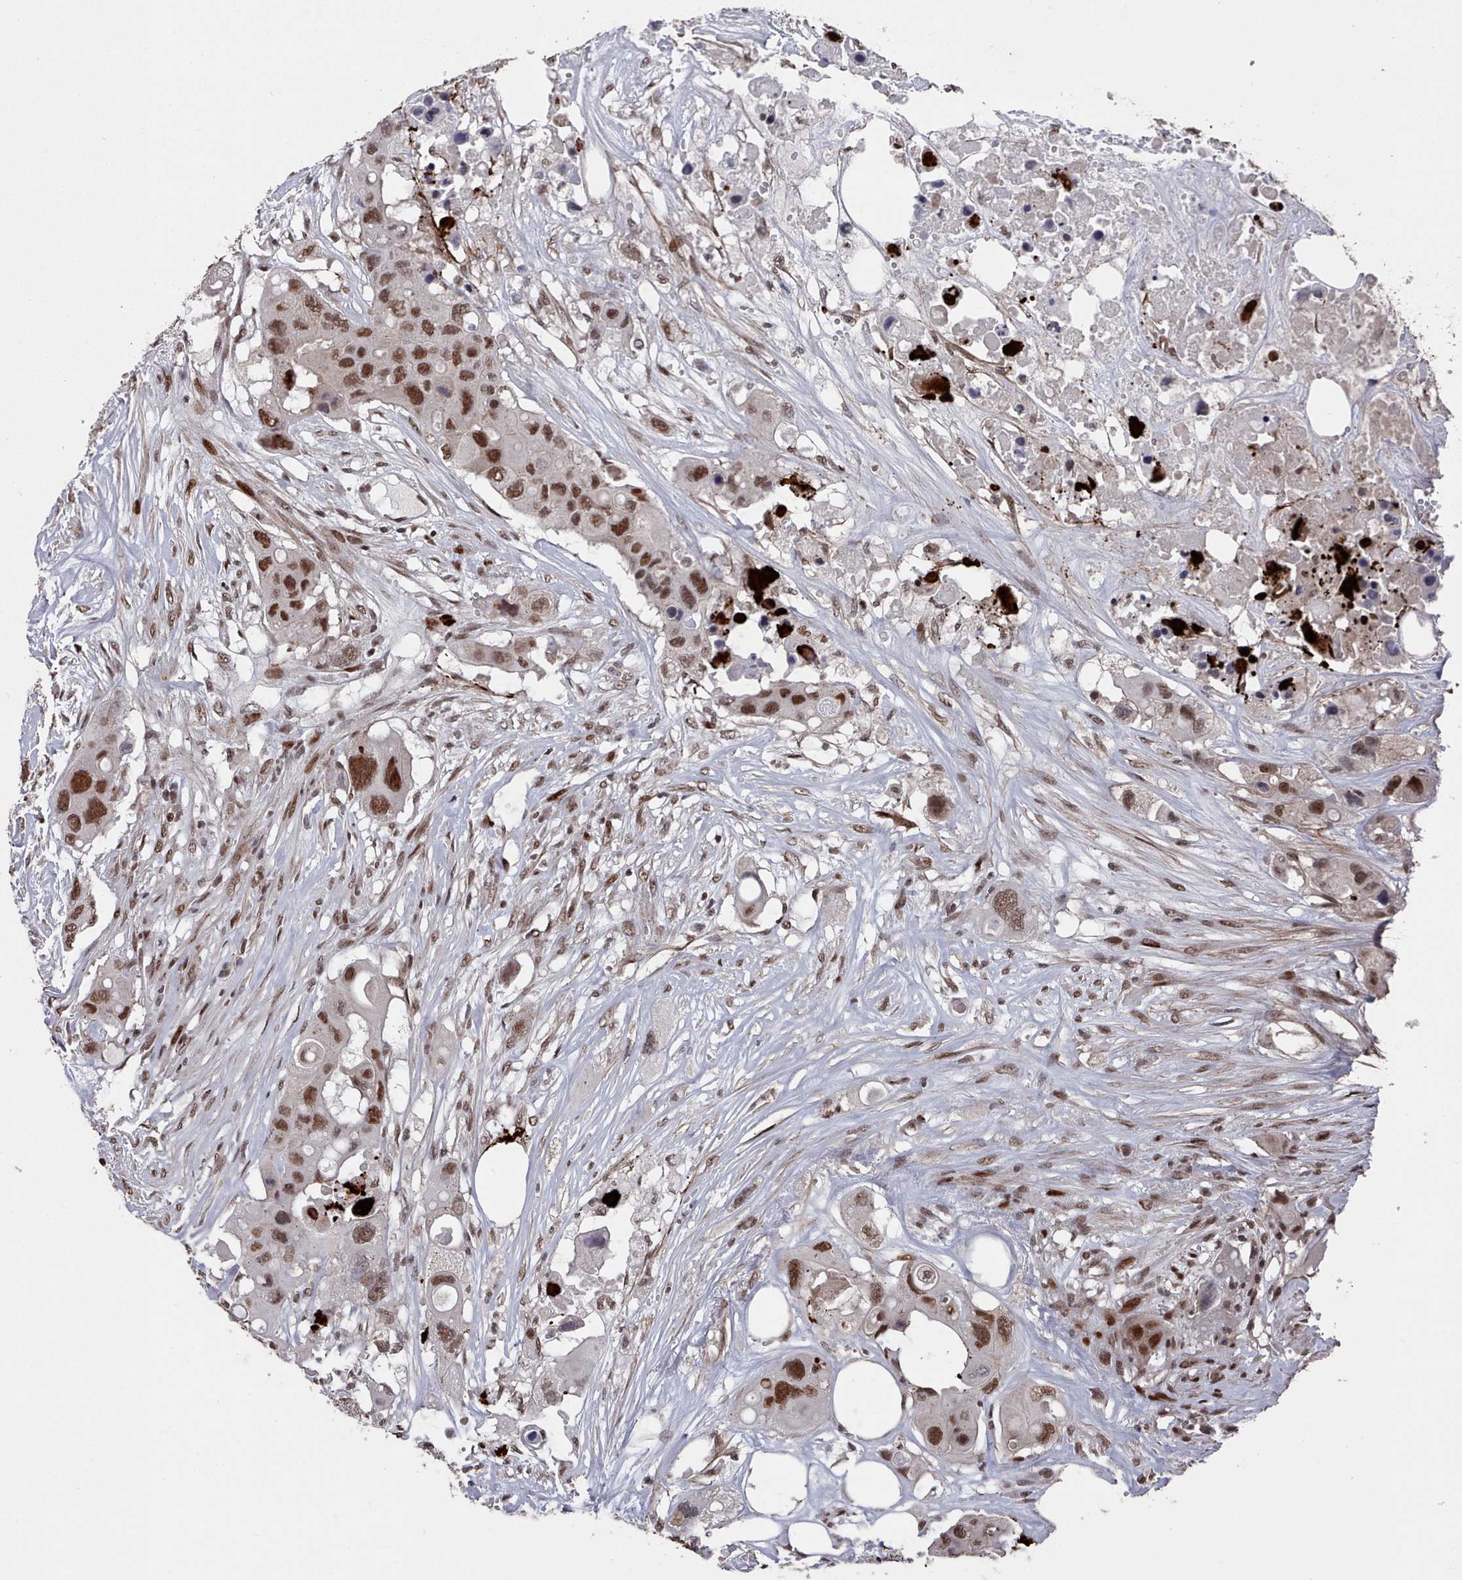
{"staining": {"intensity": "moderate", "quantity": ">75%", "location": "nuclear"}, "tissue": "colorectal cancer", "cell_type": "Tumor cells", "image_type": "cancer", "snomed": [{"axis": "morphology", "description": "Adenocarcinoma, NOS"}, {"axis": "topography", "description": "Colon"}], "caption": "A brown stain shows moderate nuclear positivity of a protein in human colorectal adenocarcinoma tumor cells.", "gene": "PNRC2", "patient": {"sex": "male", "age": 77}}